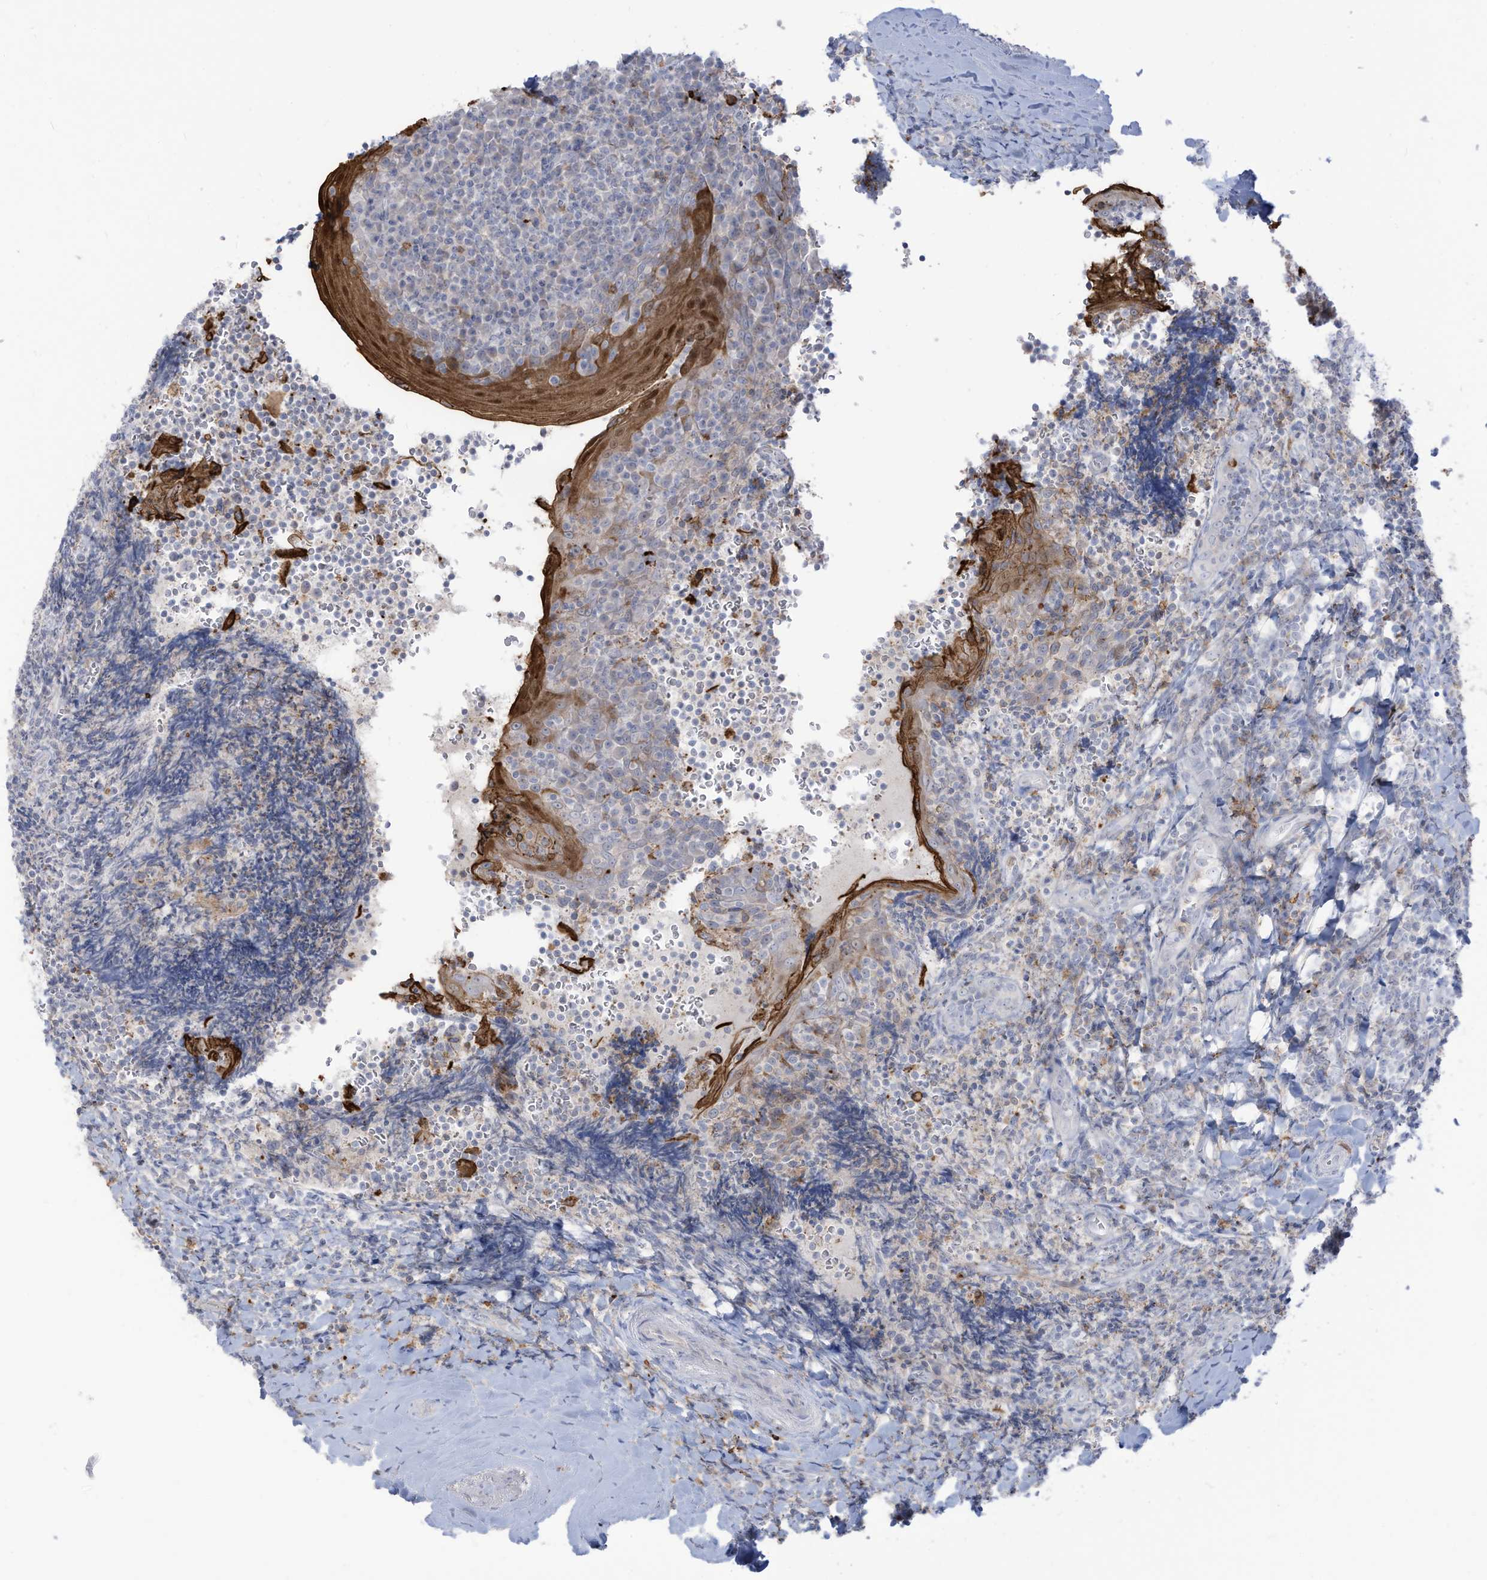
{"staining": {"intensity": "negative", "quantity": "none", "location": "none"}, "tissue": "tonsil", "cell_type": "Germinal center cells", "image_type": "normal", "snomed": [{"axis": "morphology", "description": "Normal tissue, NOS"}, {"axis": "topography", "description": "Tonsil"}], "caption": "This is an immunohistochemistry (IHC) image of normal human tonsil. There is no staining in germinal center cells.", "gene": "NOTO", "patient": {"sex": "male", "age": 27}}